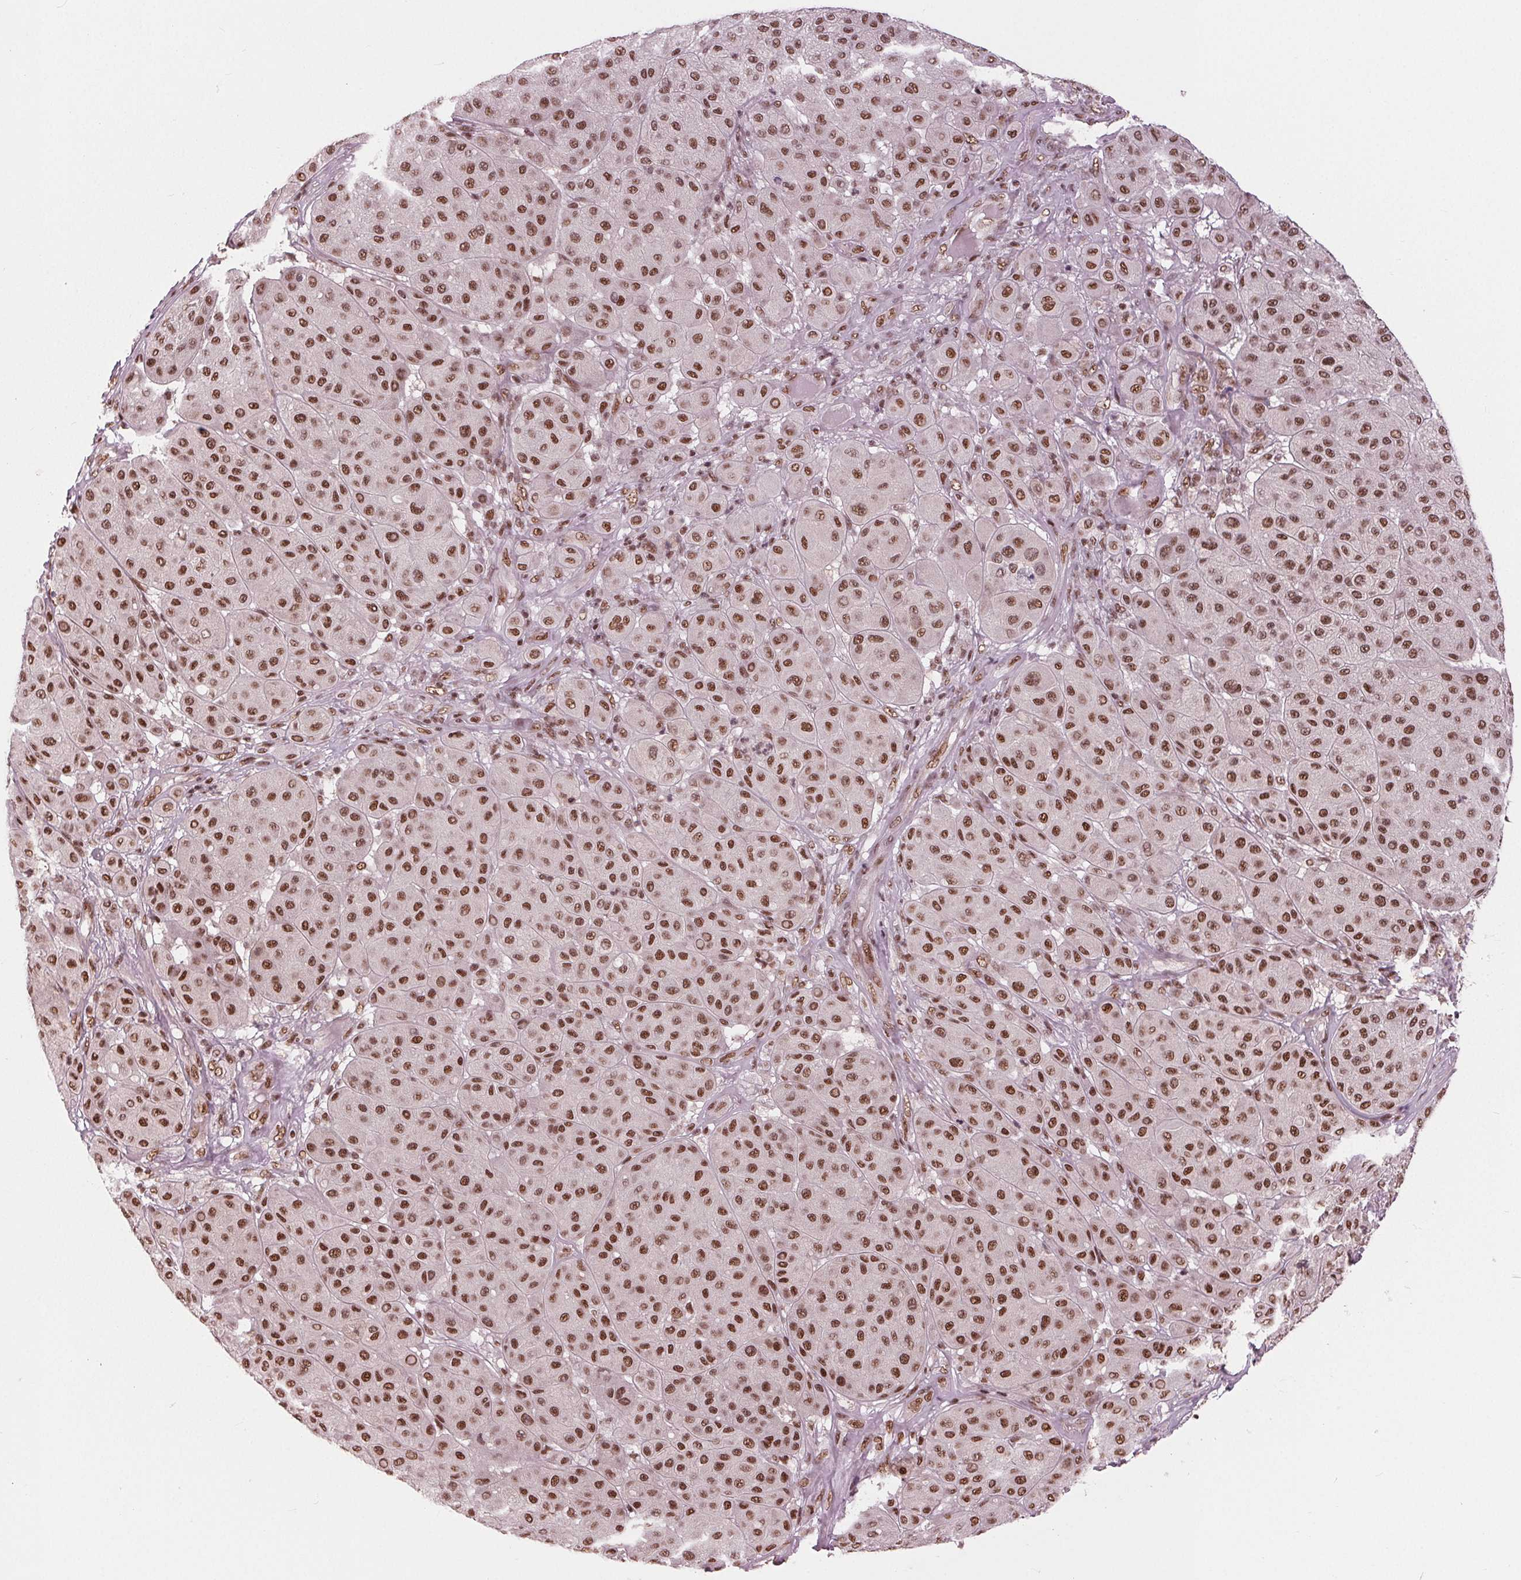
{"staining": {"intensity": "strong", "quantity": ">75%", "location": "nuclear"}, "tissue": "melanoma", "cell_type": "Tumor cells", "image_type": "cancer", "snomed": [{"axis": "morphology", "description": "Malignant melanoma, Metastatic site"}, {"axis": "topography", "description": "Smooth muscle"}], "caption": "Melanoma stained with IHC demonstrates strong nuclear staining in about >75% of tumor cells. (brown staining indicates protein expression, while blue staining denotes nuclei).", "gene": "LSM2", "patient": {"sex": "male", "age": 41}}